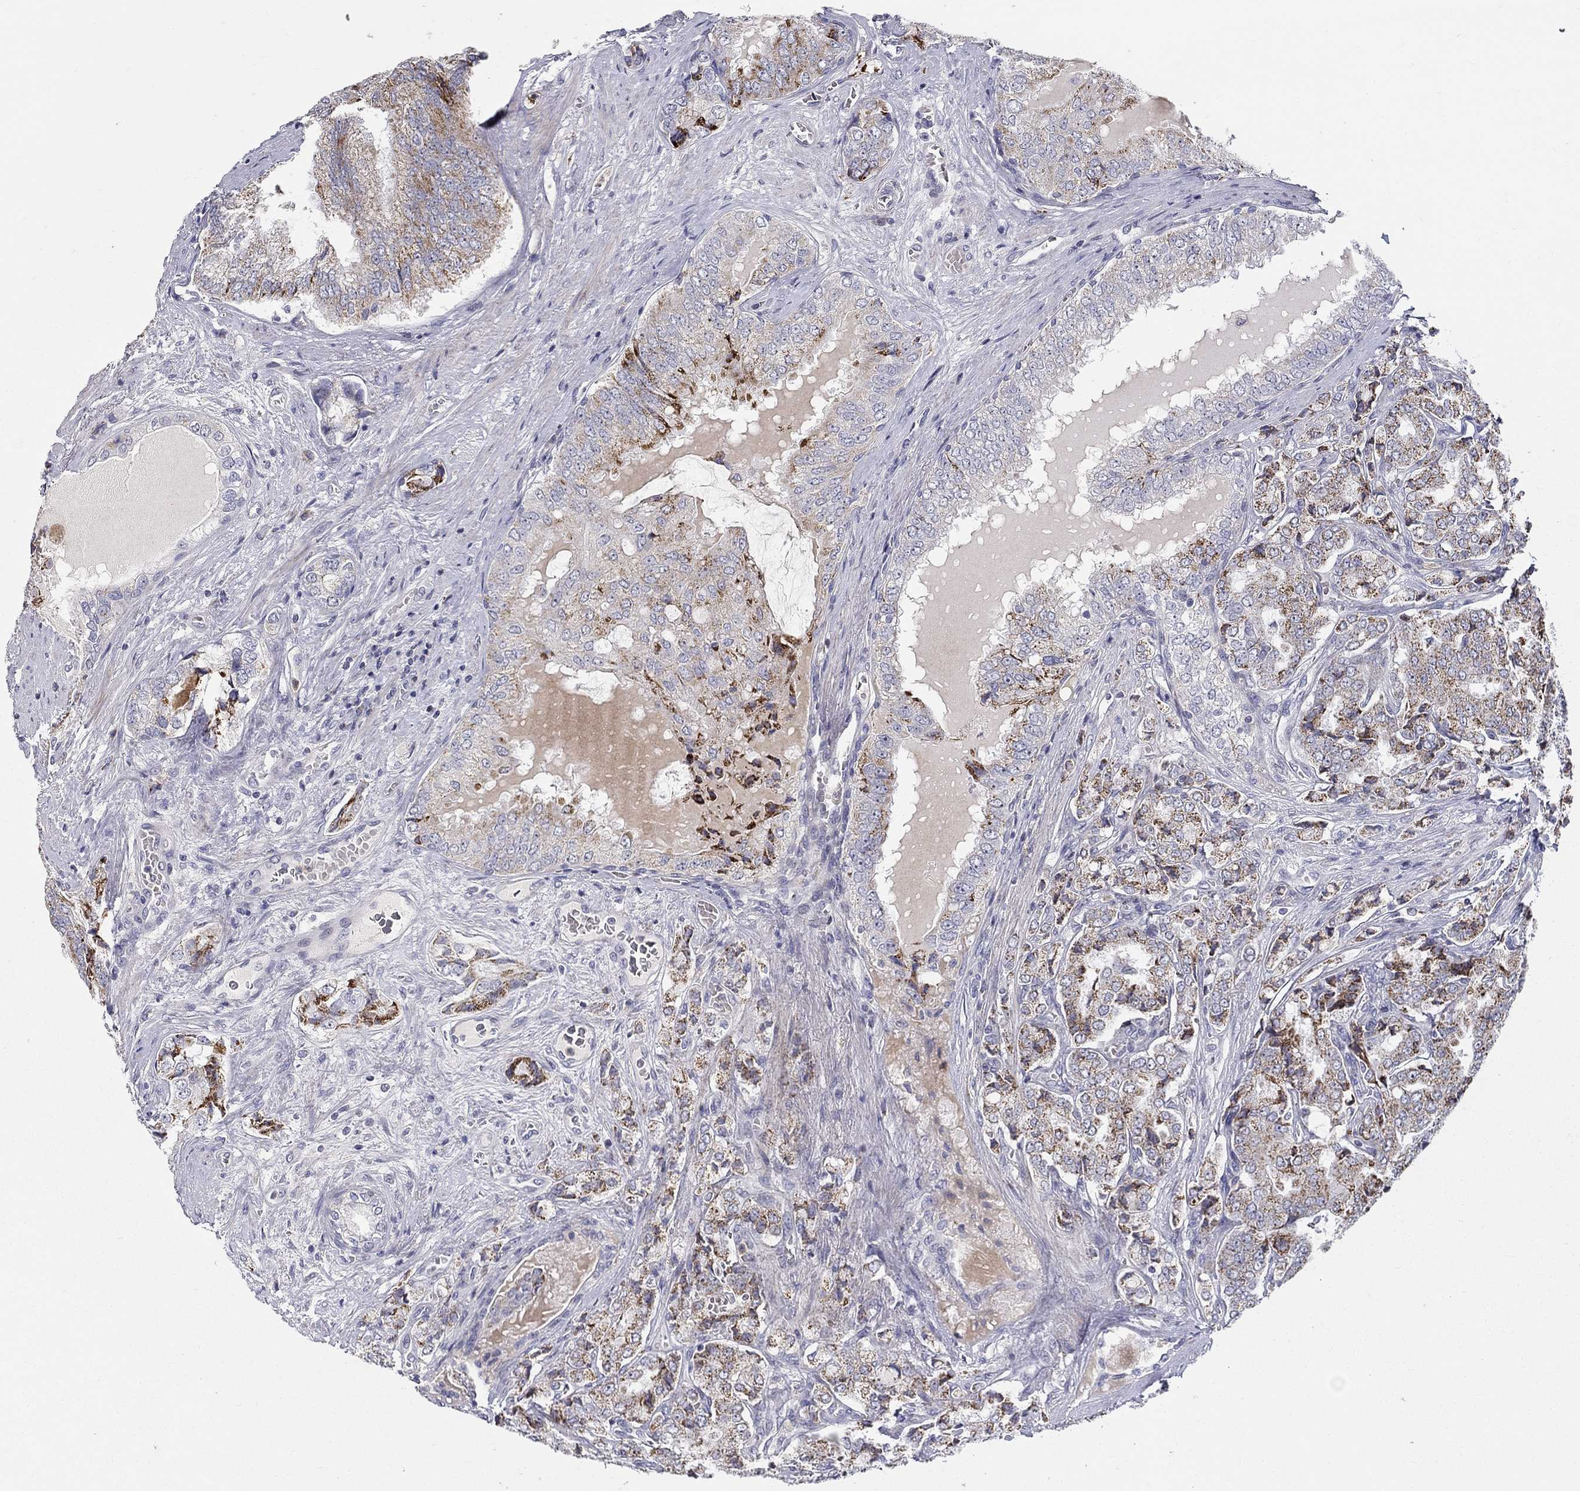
{"staining": {"intensity": "strong", "quantity": ">75%", "location": "cytoplasmic/membranous"}, "tissue": "prostate cancer", "cell_type": "Tumor cells", "image_type": "cancer", "snomed": [{"axis": "morphology", "description": "Adenocarcinoma, NOS"}, {"axis": "topography", "description": "Prostate"}], "caption": "Human prostate cancer (adenocarcinoma) stained with a brown dye reveals strong cytoplasmic/membranous positive positivity in about >75% of tumor cells.", "gene": "HMX2", "patient": {"sex": "male", "age": 65}}